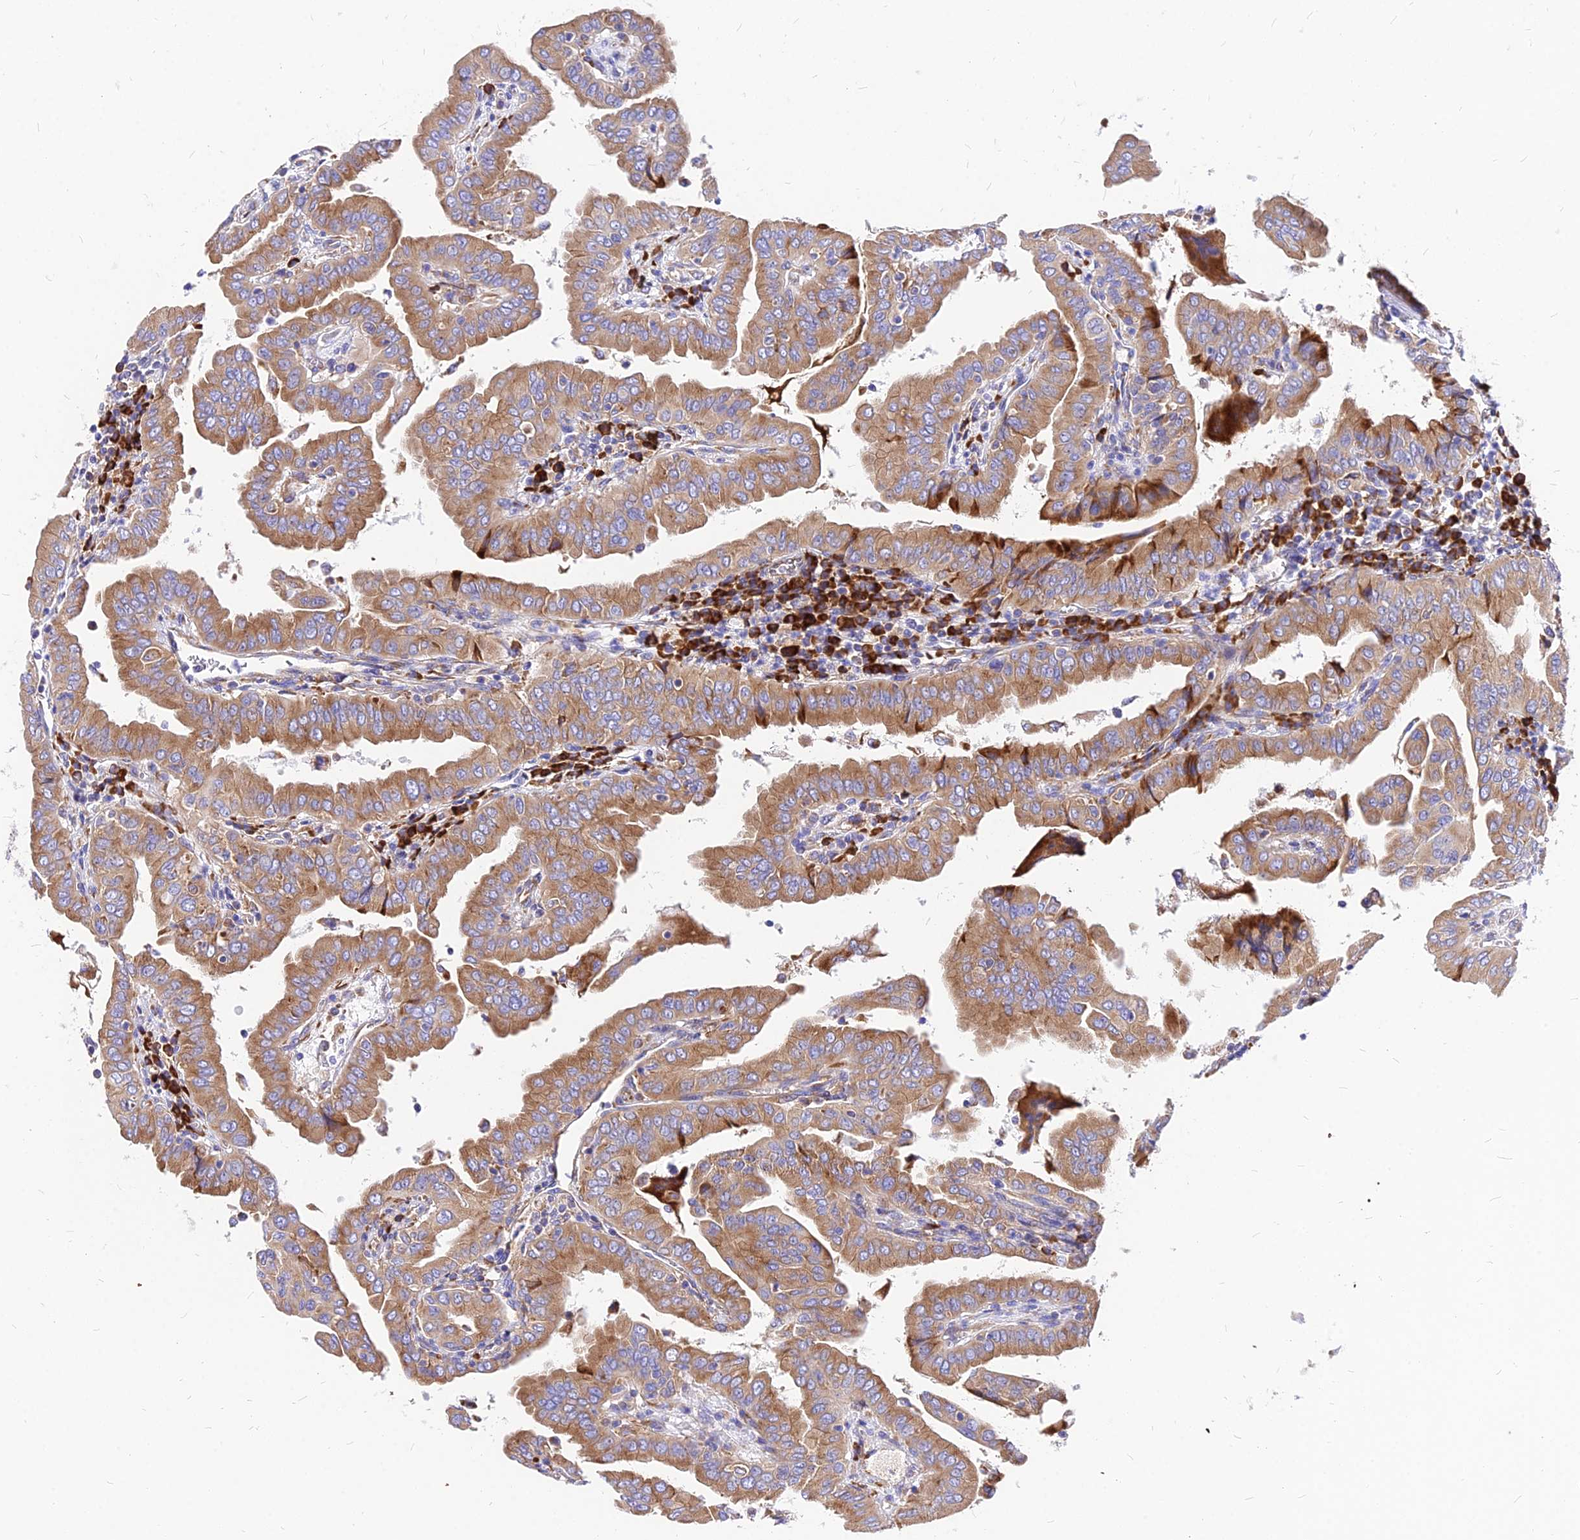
{"staining": {"intensity": "moderate", "quantity": ">75%", "location": "cytoplasmic/membranous"}, "tissue": "thyroid cancer", "cell_type": "Tumor cells", "image_type": "cancer", "snomed": [{"axis": "morphology", "description": "Papillary adenocarcinoma, NOS"}, {"axis": "topography", "description": "Thyroid gland"}], "caption": "Immunohistochemistry image of thyroid cancer stained for a protein (brown), which shows medium levels of moderate cytoplasmic/membranous expression in approximately >75% of tumor cells.", "gene": "RPL19", "patient": {"sex": "male", "age": 33}}